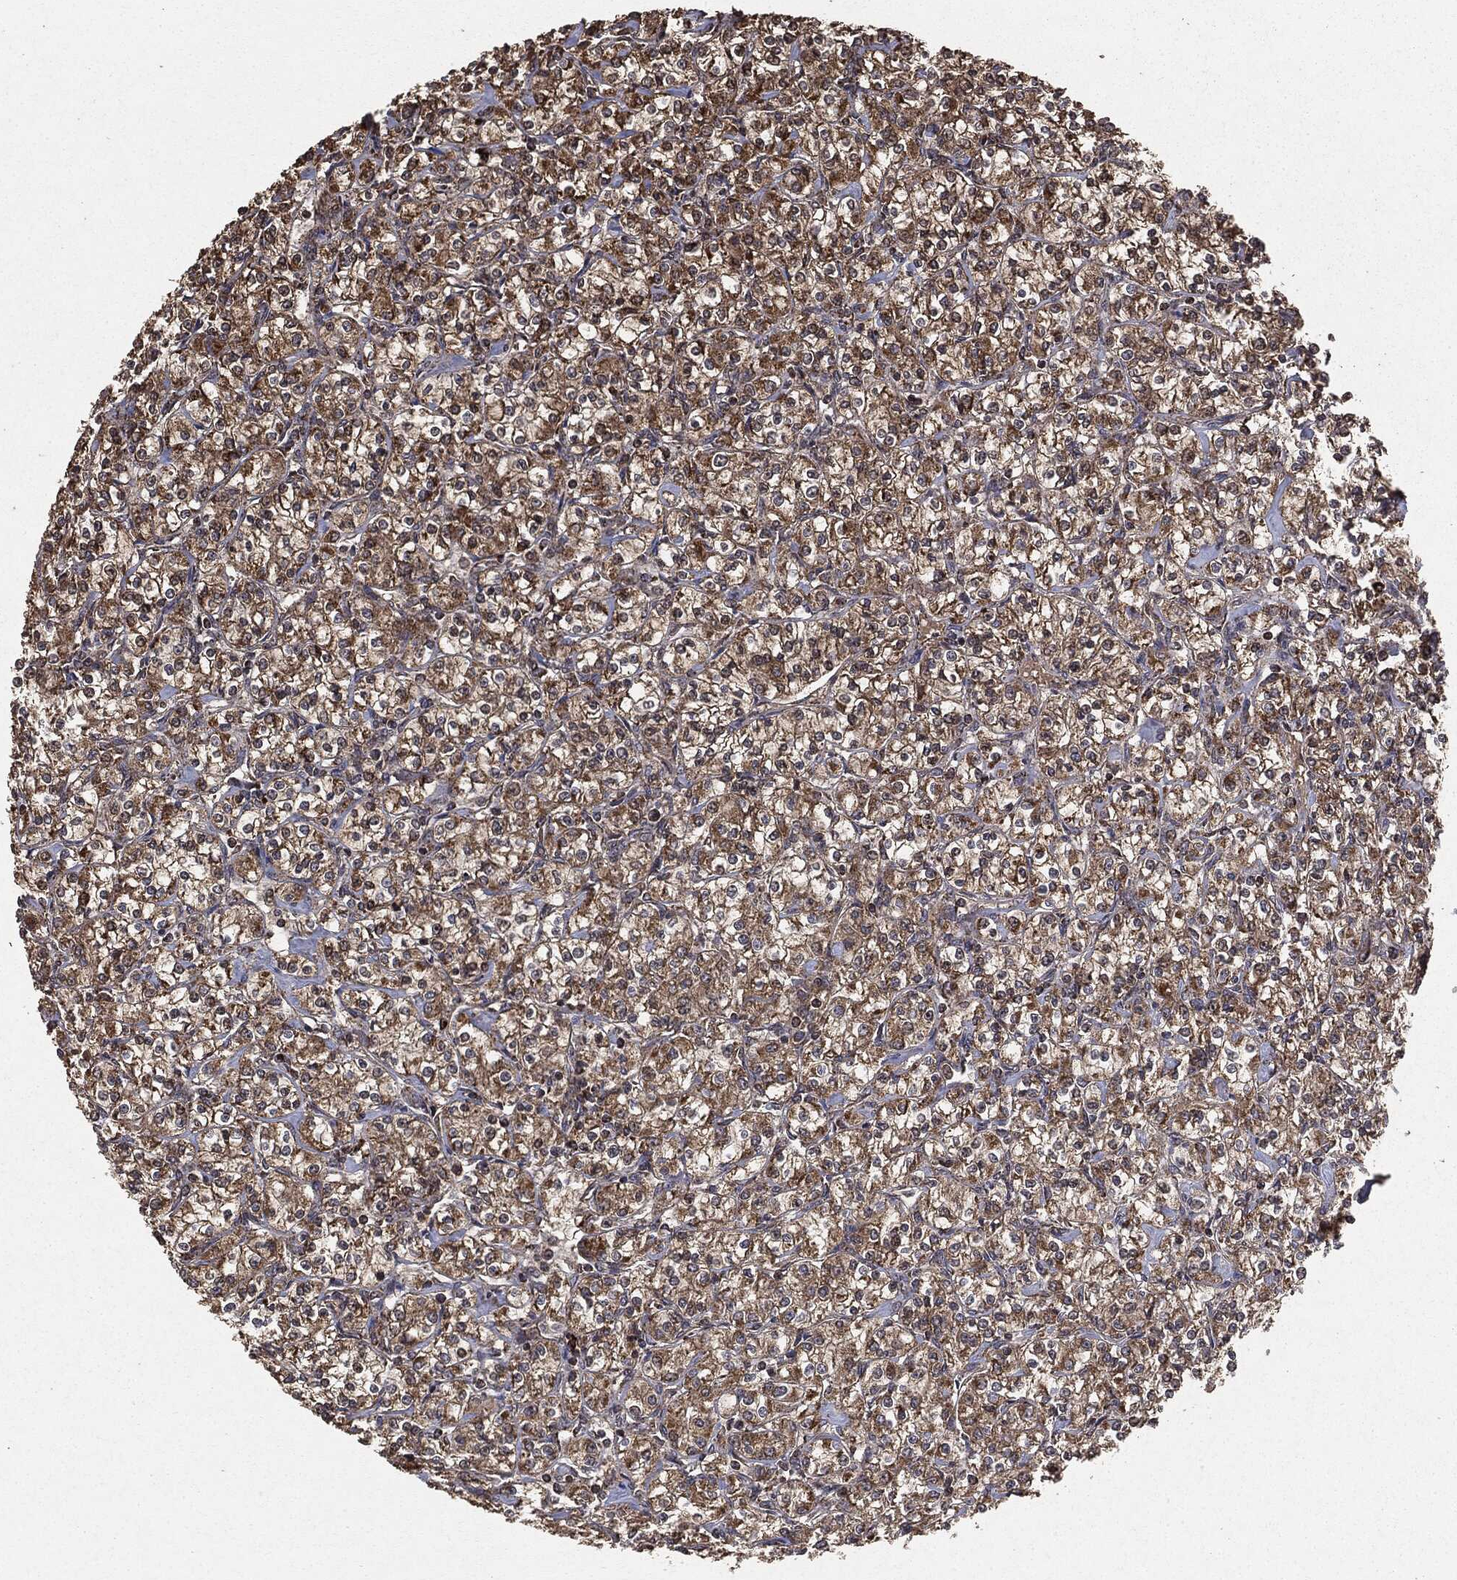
{"staining": {"intensity": "moderate", "quantity": ">75%", "location": "cytoplasmic/membranous"}, "tissue": "renal cancer", "cell_type": "Tumor cells", "image_type": "cancer", "snomed": [{"axis": "morphology", "description": "Adenocarcinoma, NOS"}, {"axis": "topography", "description": "Kidney"}], "caption": "Brown immunohistochemical staining in human renal cancer (adenocarcinoma) demonstrates moderate cytoplasmic/membranous staining in approximately >75% of tumor cells. (IHC, brightfield microscopy, high magnification).", "gene": "MTOR", "patient": {"sex": "male", "age": 77}}